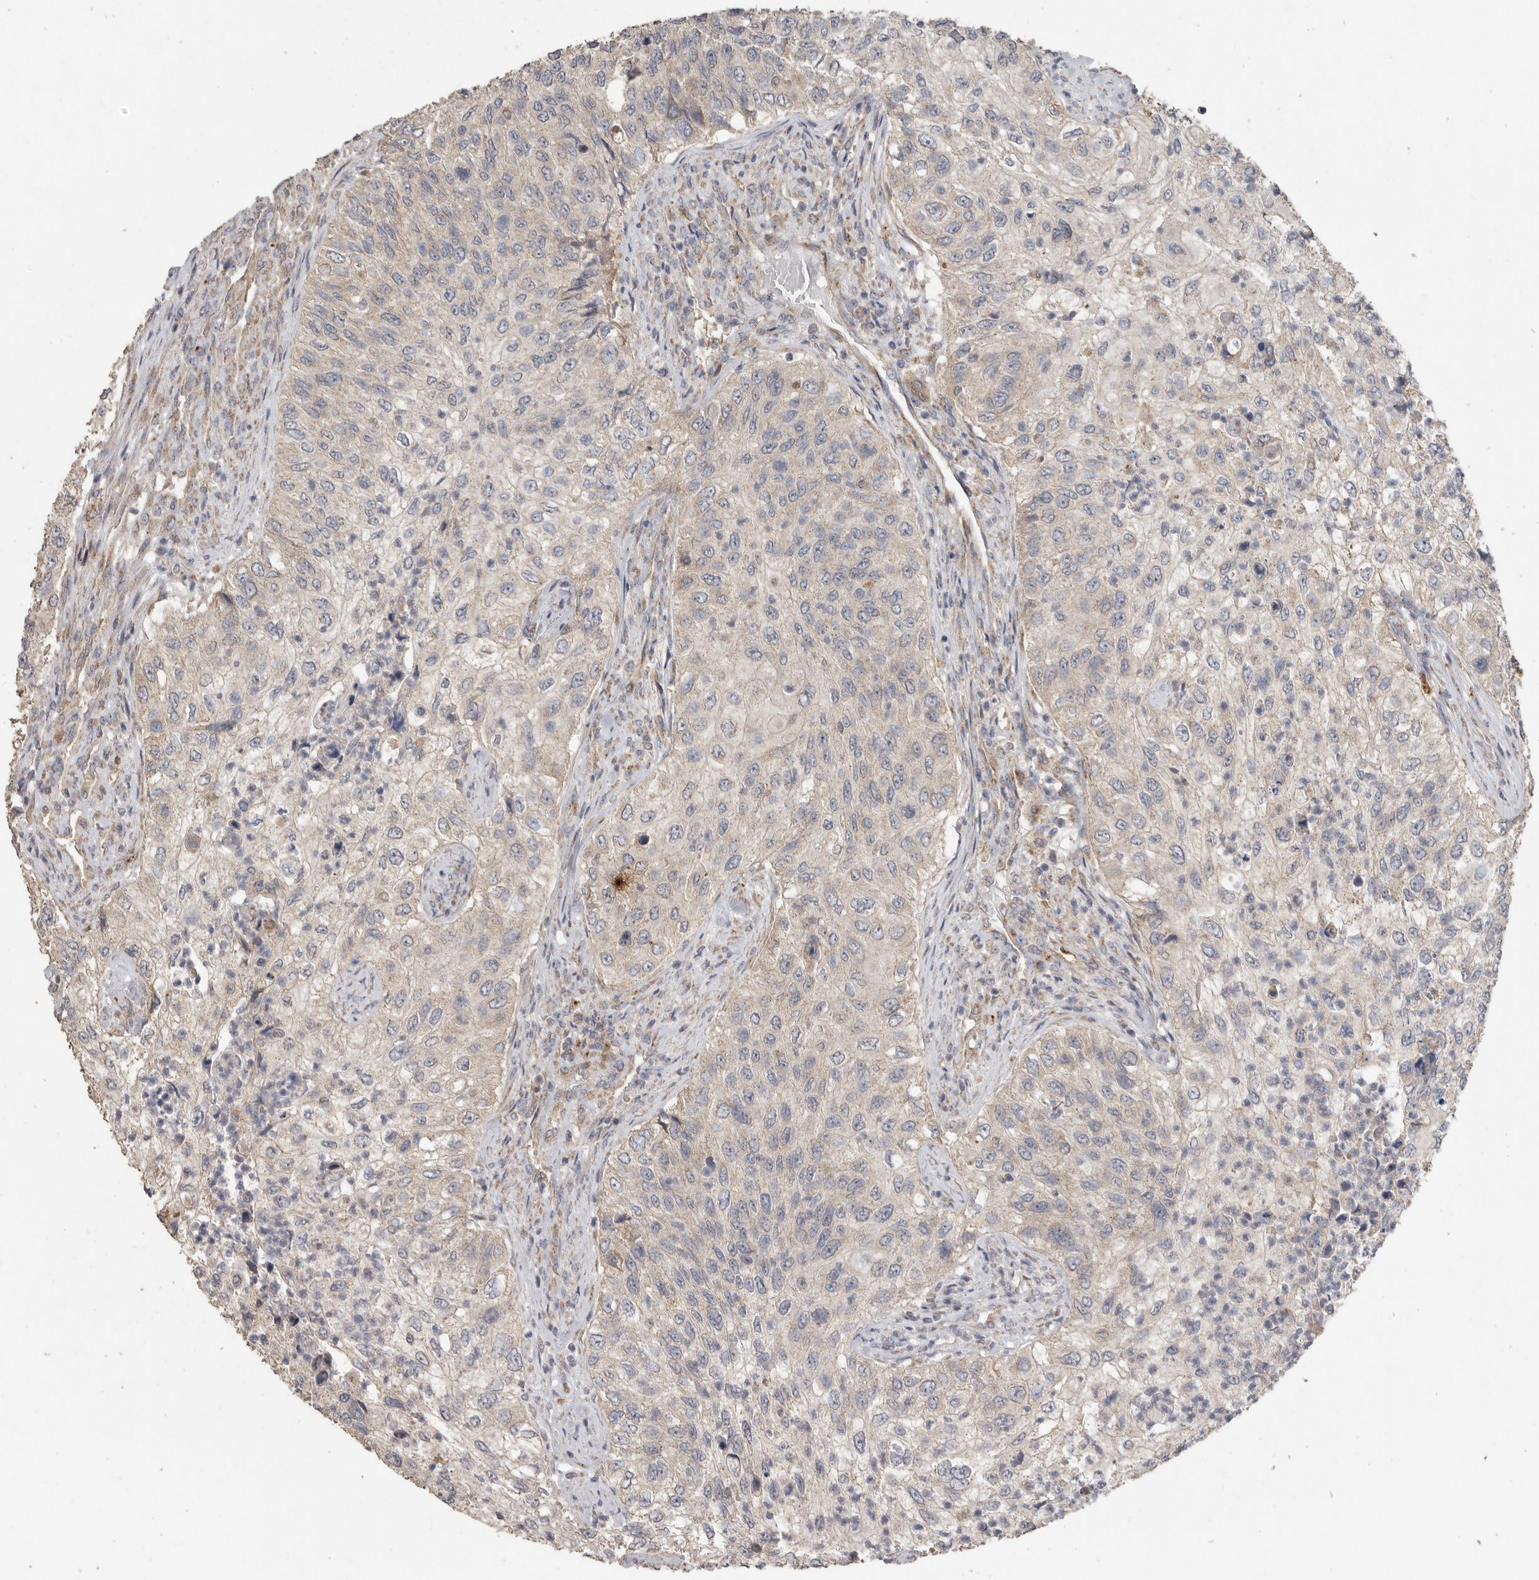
{"staining": {"intensity": "negative", "quantity": "none", "location": "none"}, "tissue": "urothelial cancer", "cell_type": "Tumor cells", "image_type": "cancer", "snomed": [{"axis": "morphology", "description": "Urothelial carcinoma, High grade"}, {"axis": "topography", "description": "Urinary bladder"}], "caption": "High-grade urothelial carcinoma stained for a protein using immunohistochemistry (IHC) exhibits no expression tumor cells.", "gene": "PODXL2", "patient": {"sex": "female", "age": 60}}